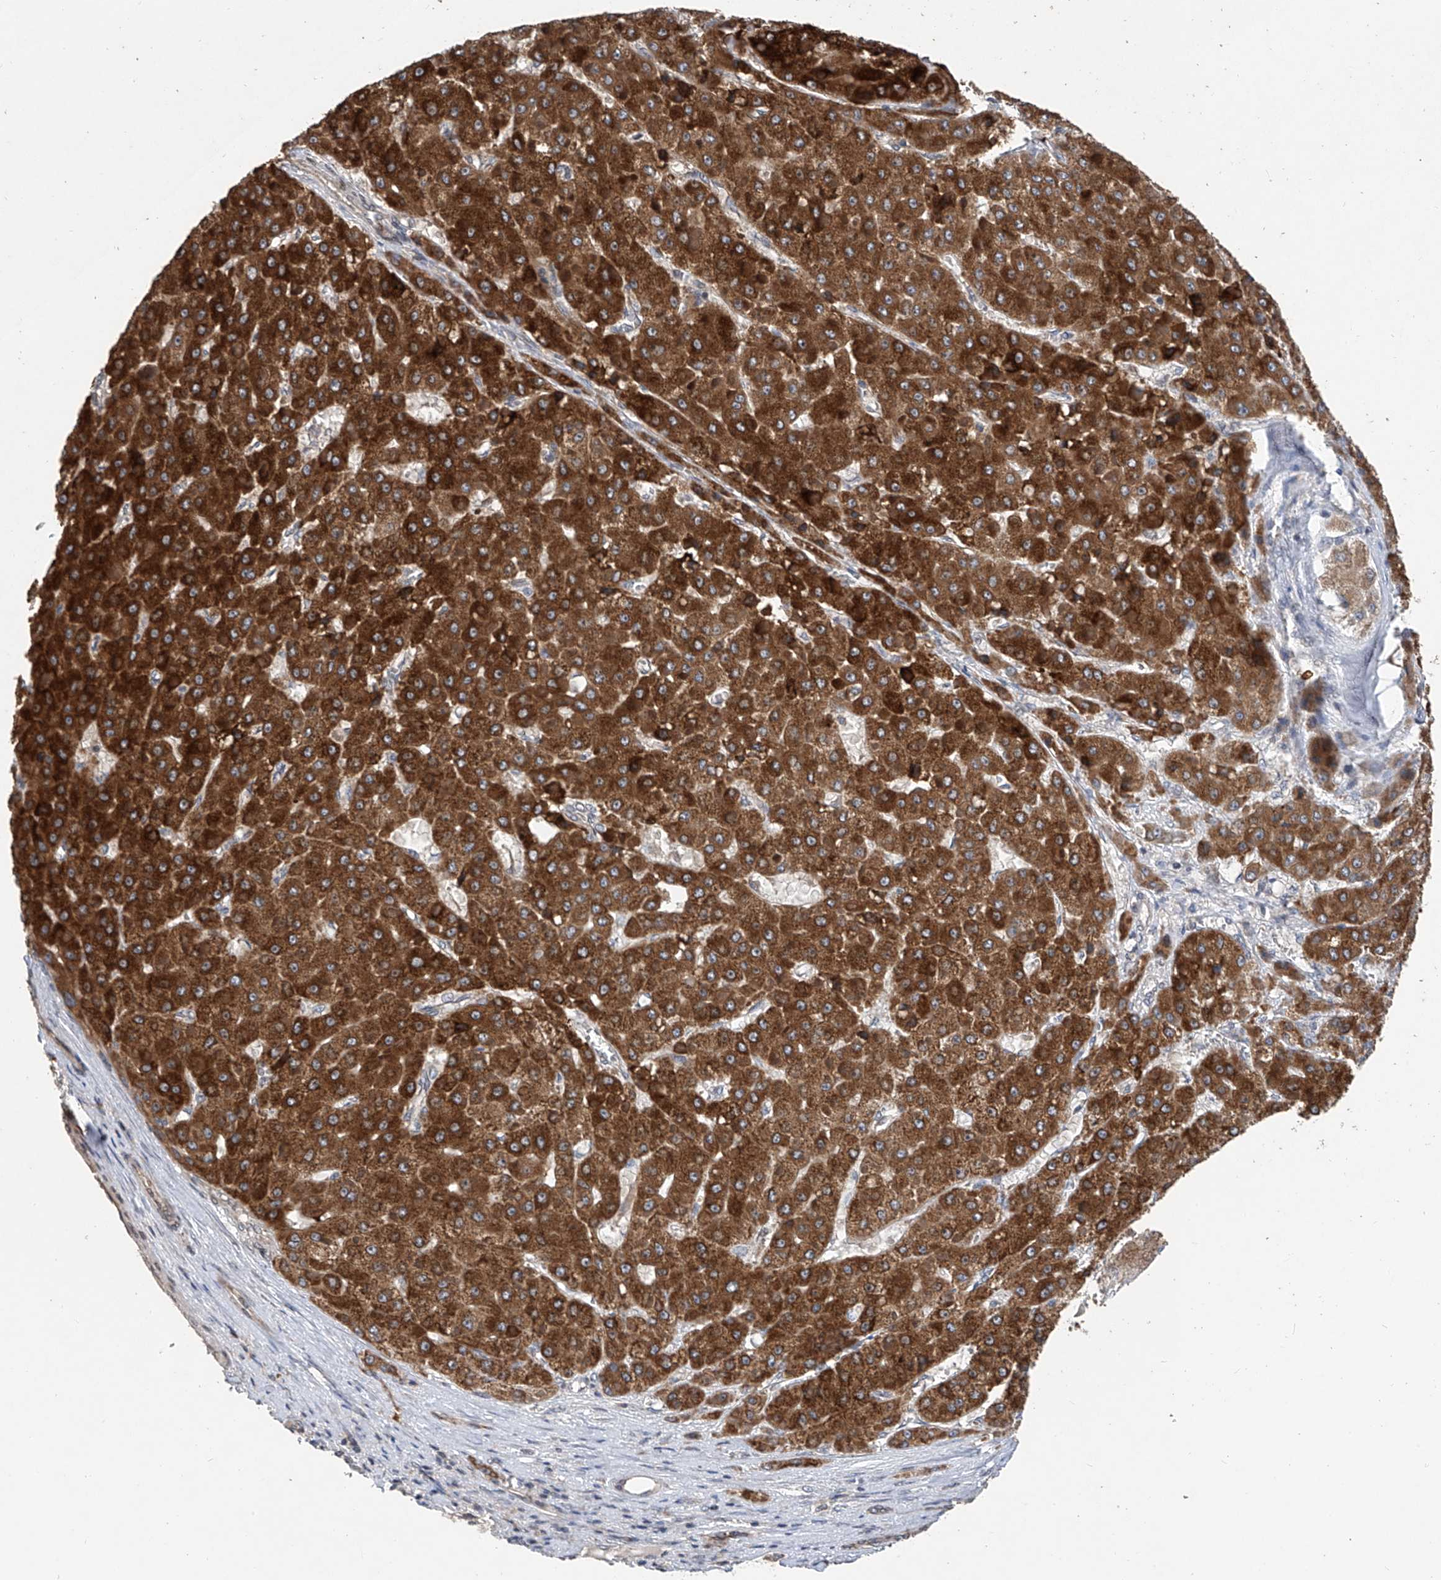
{"staining": {"intensity": "strong", "quantity": ">75%", "location": "cytoplasmic/membranous"}, "tissue": "liver cancer", "cell_type": "Tumor cells", "image_type": "cancer", "snomed": [{"axis": "morphology", "description": "Carcinoma, Hepatocellular, NOS"}, {"axis": "topography", "description": "Liver"}], "caption": "Immunohistochemical staining of human liver cancer (hepatocellular carcinoma) reveals high levels of strong cytoplasmic/membranous staining in approximately >75% of tumor cells. (DAB IHC with brightfield microscopy, high magnification).", "gene": "BCKDHB", "patient": {"sex": "female", "age": 73}}